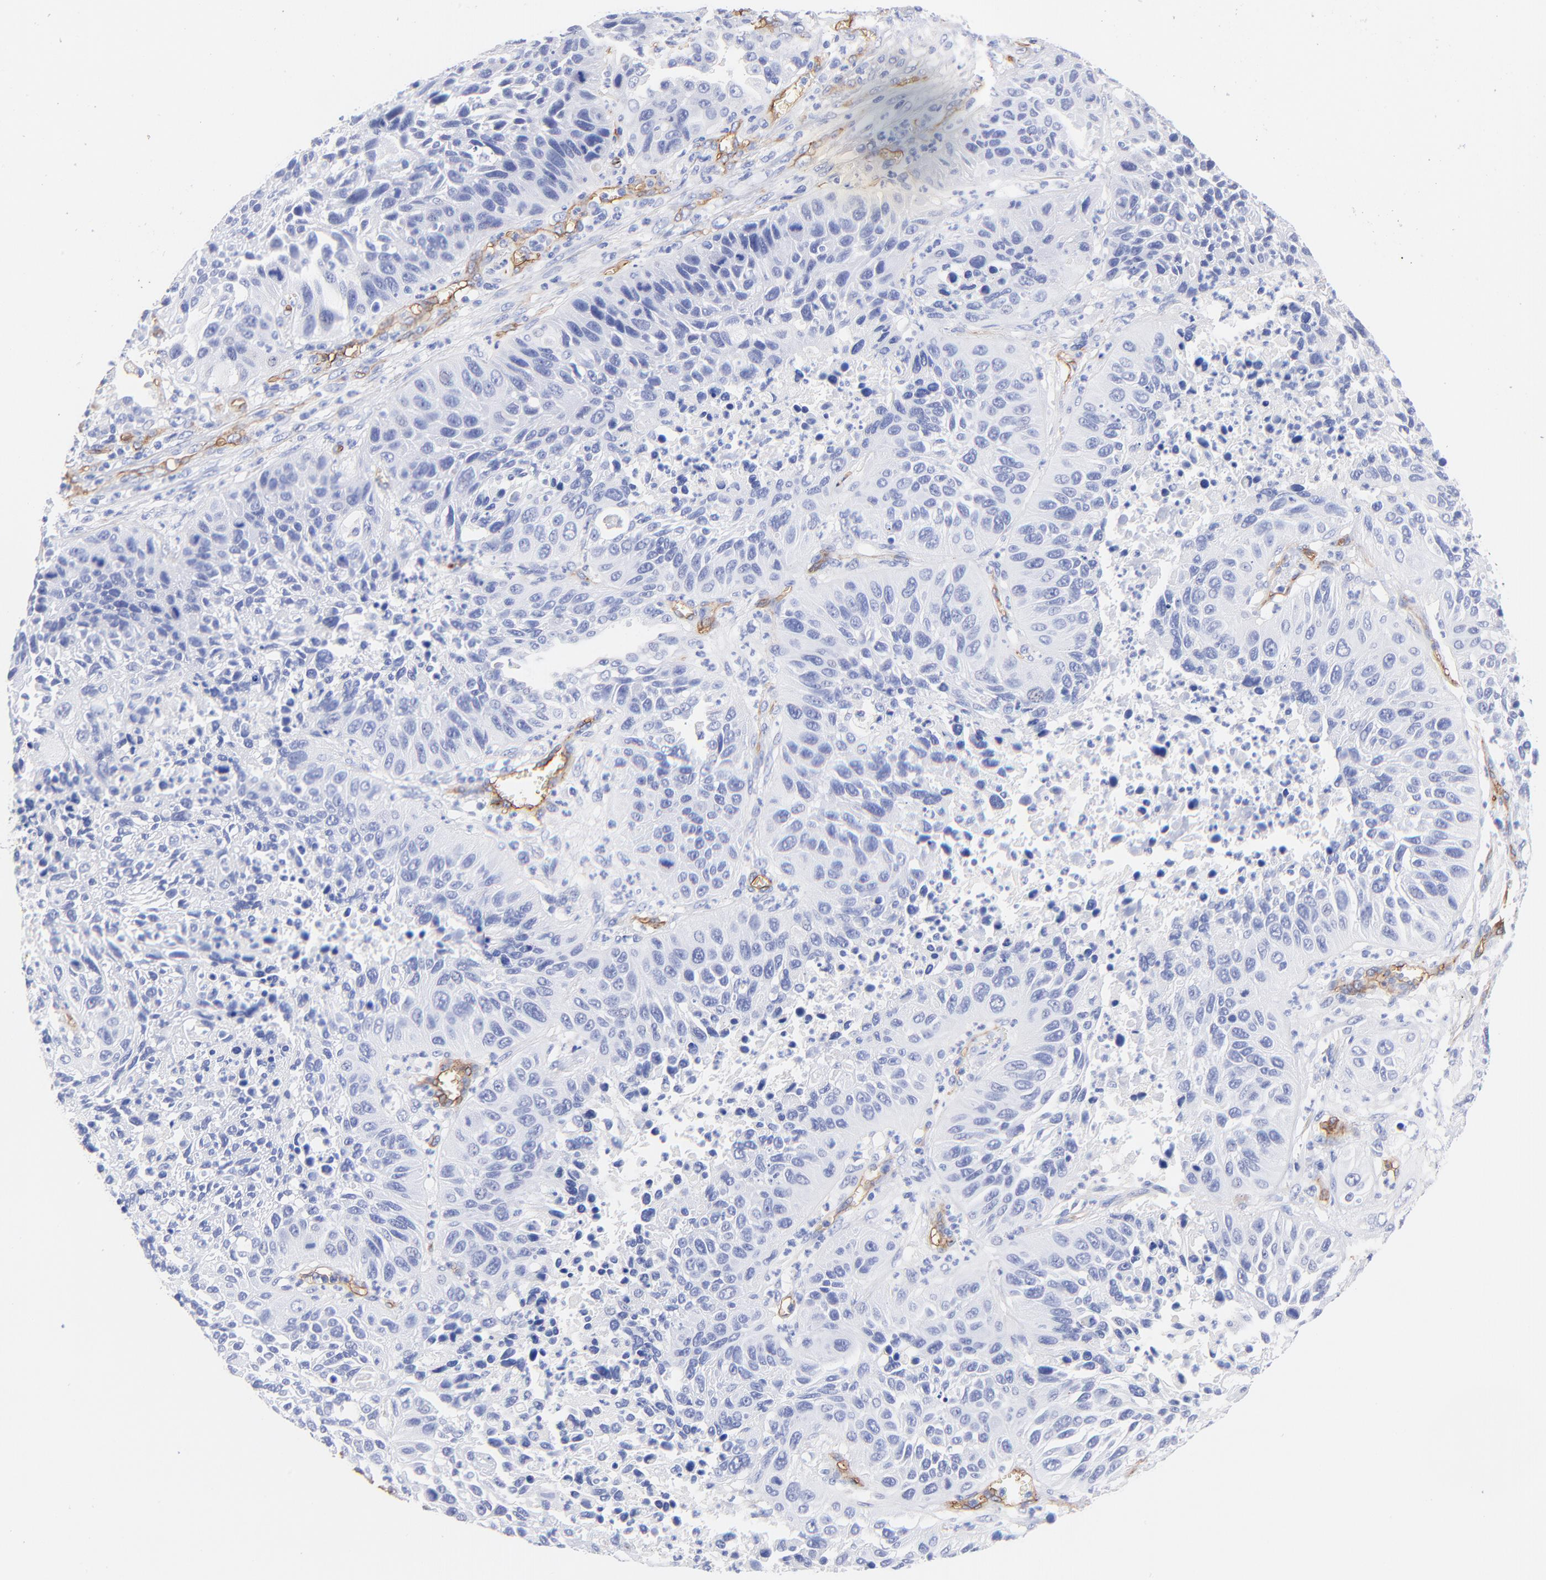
{"staining": {"intensity": "negative", "quantity": "none", "location": "none"}, "tissue": "lung cancer", "cell_type": "Tumor cells", "image_type": "cancer", "snomed": [{"axis": "morphology", "description": "Squamous cell carcinoma, NOS"}, {"axis": "topography", "description": "Lung"}], "caption": "DAB immunohistochemical staining of human lung squamous cell carcinoma shows no significant expression in tumor cells. (Immunohistochemistry, brightfield microscopy, high magnification).", "gene": "SLC44A2", "patient": {"sex": "female", "age": 76}}